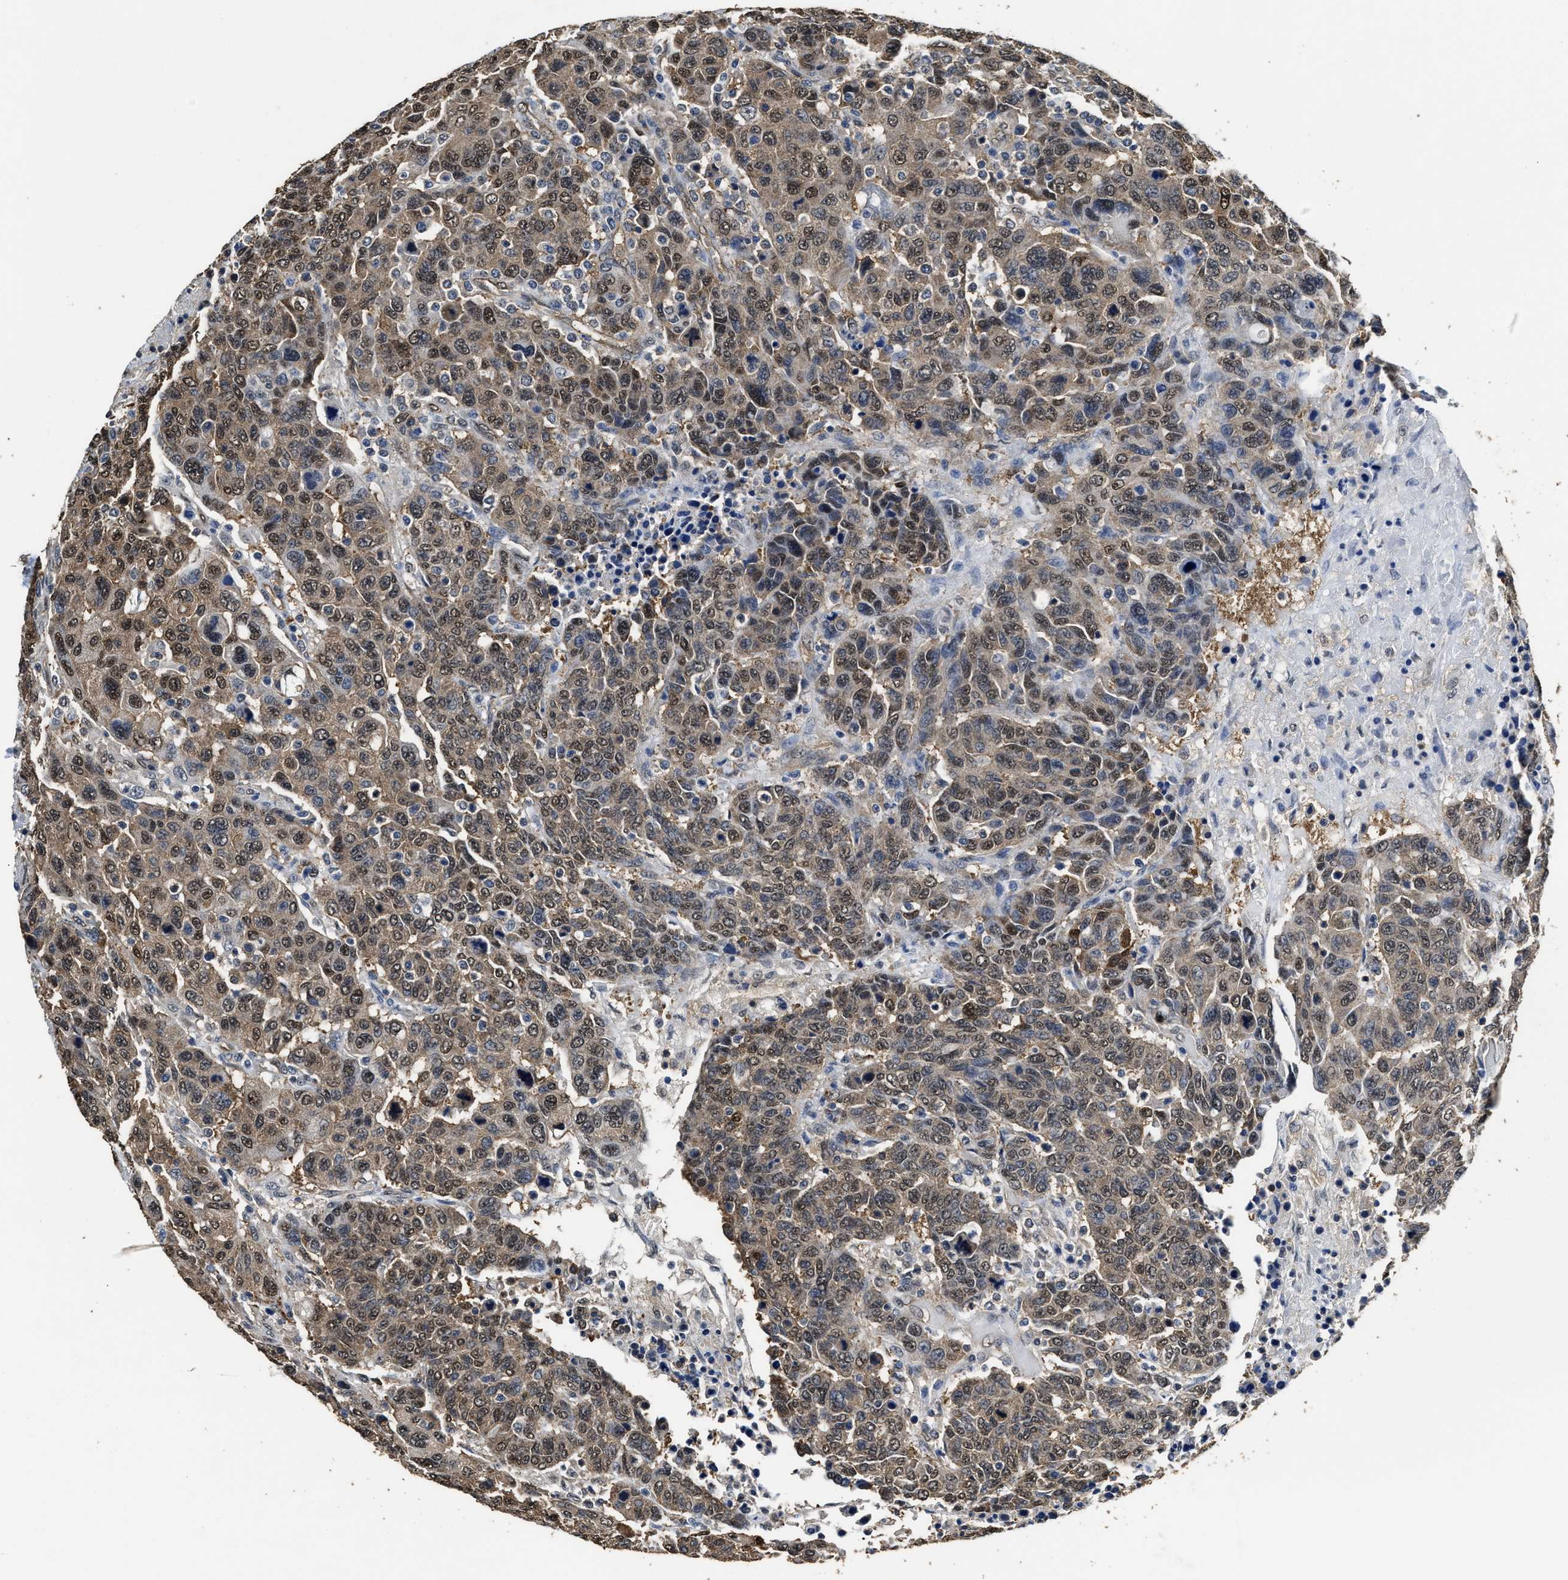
{"staining": {"intensity": "moderate", "quantity": ">75%", "location": "cytoplasmic/membranous,nuclear"}, "tissue": "breast cancer", "cell_type": "Tumor cells", "image_type": "cancer", "snomed": [{"axis": "morphology", "description": "Duct carcinoma"}, {"axis": "topography", "description": "Breast"}], "caption": "A brown stain shows moderate cytoplasmic/membranous and nuclear expression of a protein in human breast cancer (intraductal carcinoma) tumor cells. (Stains: DAB (3,3'-diaminobenzidine) in brown, nuclei in blue, Microscopy: brightfield microscopy at high magnification).", "gene": "YWHAE", "patient": {"sex": "female", "age": 37}}